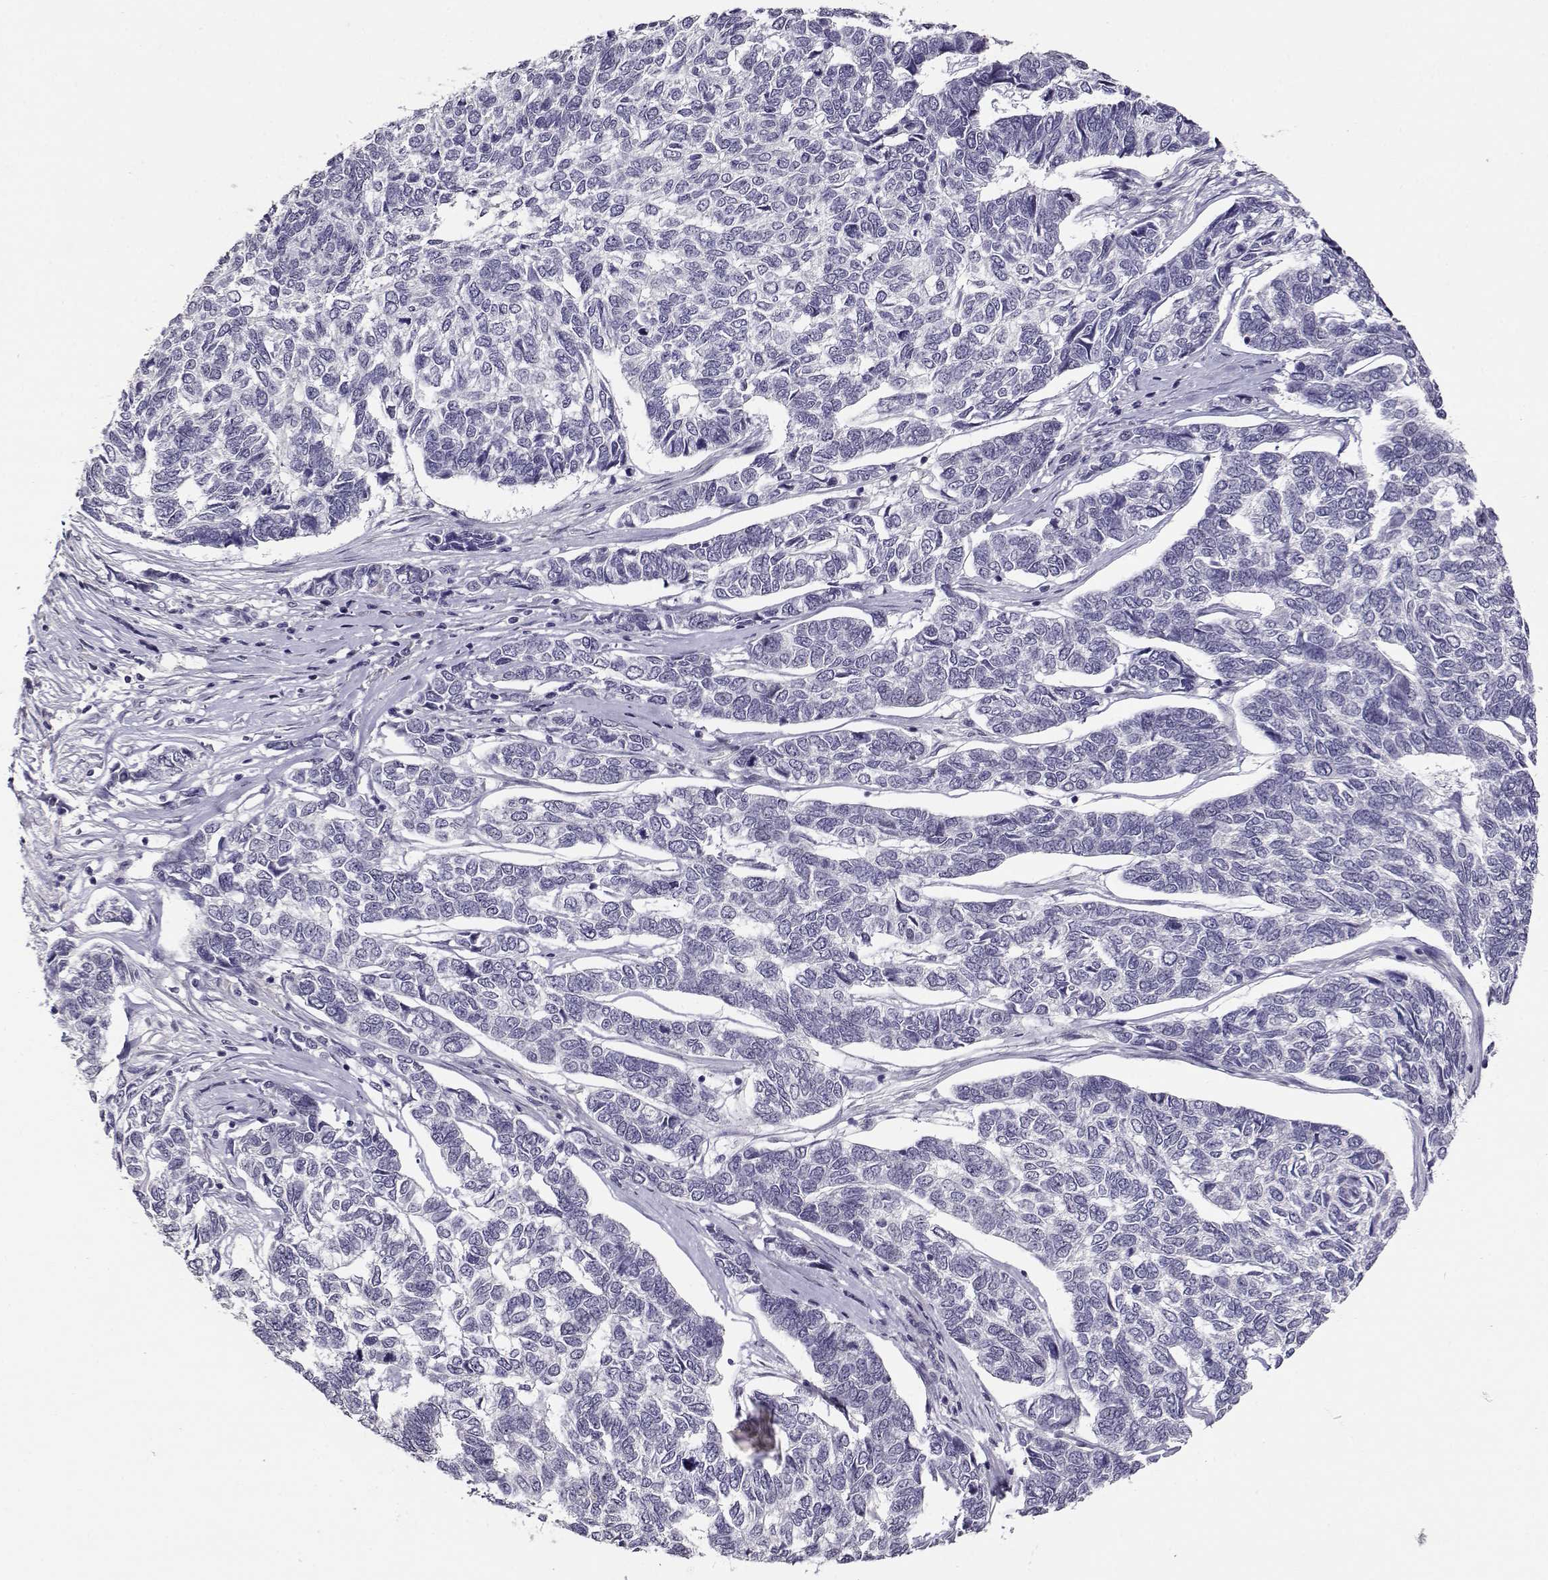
{"staining": {"intensity": "negative", "quantity": "none", "location": "none"}, "tissue": "skin cancer", "cell_type": "Tumor cells", "image_type": "cancer", "snomed": [{"axis": "morphology", "description": "Basal cell carcinoma"}, {"axis": "topography", "description": "Skin"}], "caption": "Micrograph shows no protein staining in tumor cells of skin cancer tissue. (DAB (3,3'-diaminobenzidine) immunohistochemistry, high magnification).", "gene": "RHOXF2", "patient": {"sex": "female", "age": 65}}